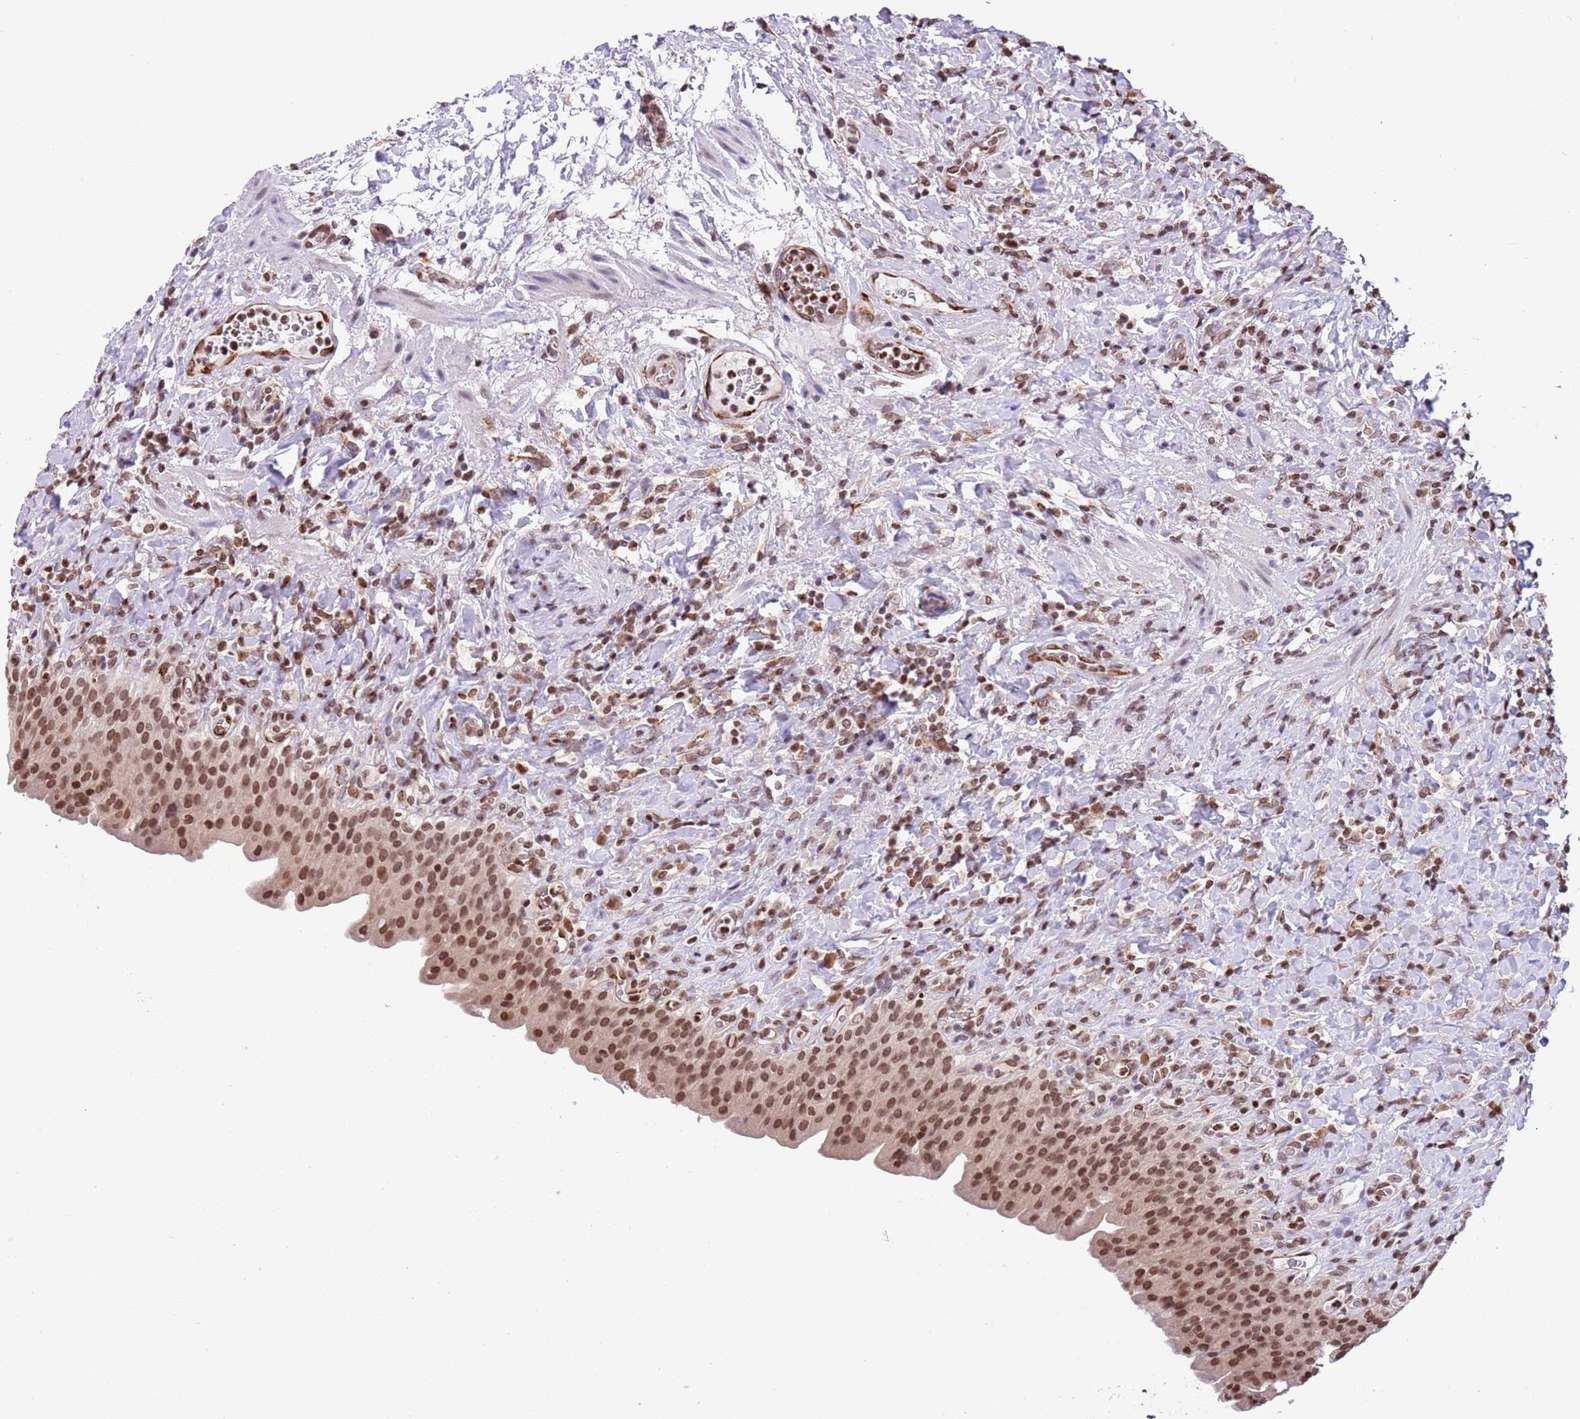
{"staining": {"intensity": "moderate", "quantity": ">75%", "location": "nuclear"}, "tissue": "urinary bladder", "cell_type": "Urothelial cells", "image_type": "normal", "snomed": [{"axis": "morphology", "description": "Normal tissue, NOS"}, {"axis": "morphology", "description": "Inflammation, NOS"}, {"axis": "topography", "description": "Urinary bladder"}], "caption": "IHC staining of unremarkable urinary bladder, which shows medium levels of moderate nuclear expression in approximately >75% of urothelial cells indicating moderate nuclear protein positivity. The staining was performed using DAB (3,3'-diaminobenzidine) (brown) for protein detection and nuclei were counterstained in hematoxylin (blue).", "gene": "NRIP1", "patient": {"sex": "male", "age": 64}}